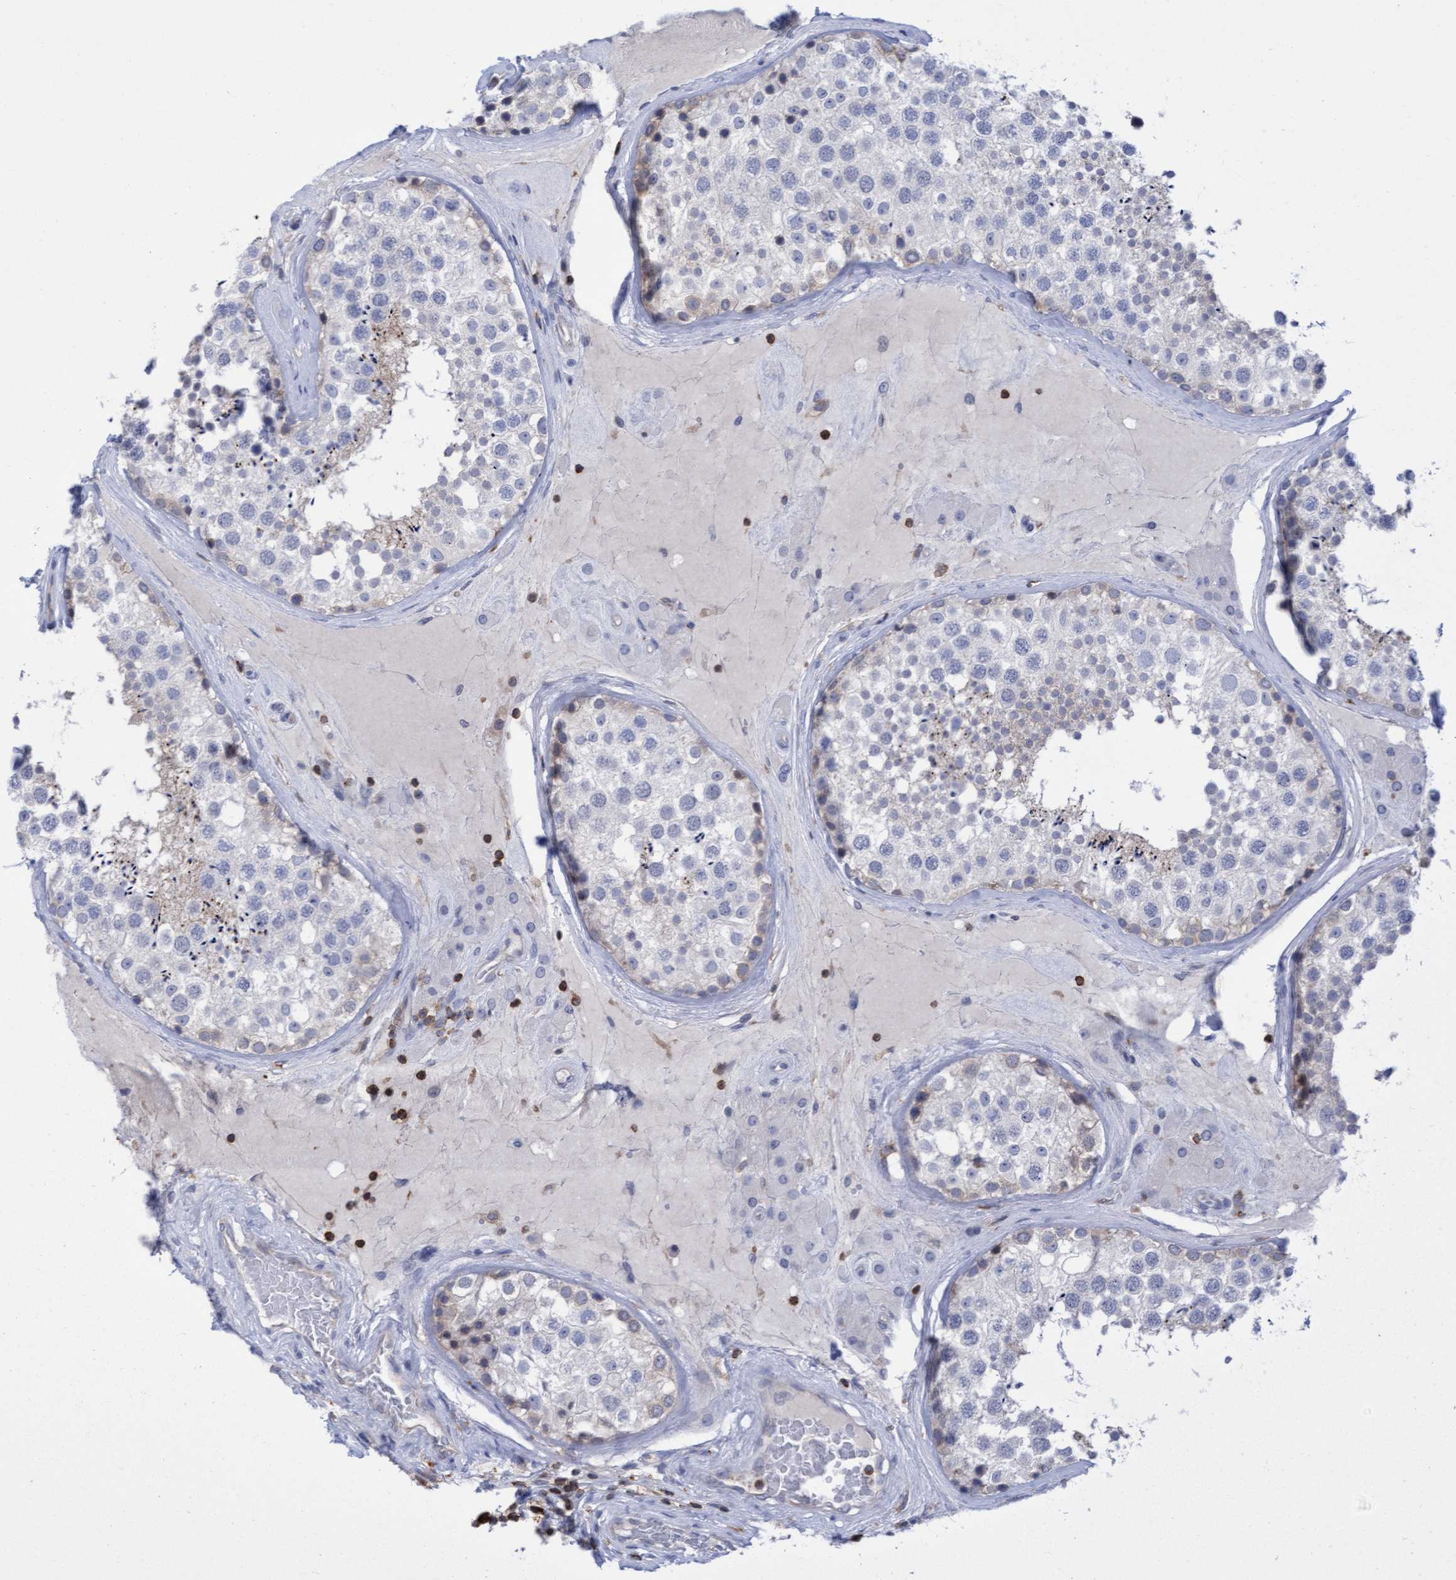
{"staining": {"intensity": "weak", "quantity": "<25%", "location": "cytoplasmic/membranous"}, "tissue": "testis", "cell_type": "Cells in seminiferous ducts", "image_type": "normal", "snomed": [{"axis": "morphology", "description": "Normal tissue, NOS"}, {"axis": "topography", "description": "Testis"}], "caption": "Immunohistochemistry micrograph of normal human testis stained for a protein (brown), which reveals no positivity in cells in seminiferous ducts.", "gene": "FNBP1", "patient": {"sex": "male", "age": 46}}